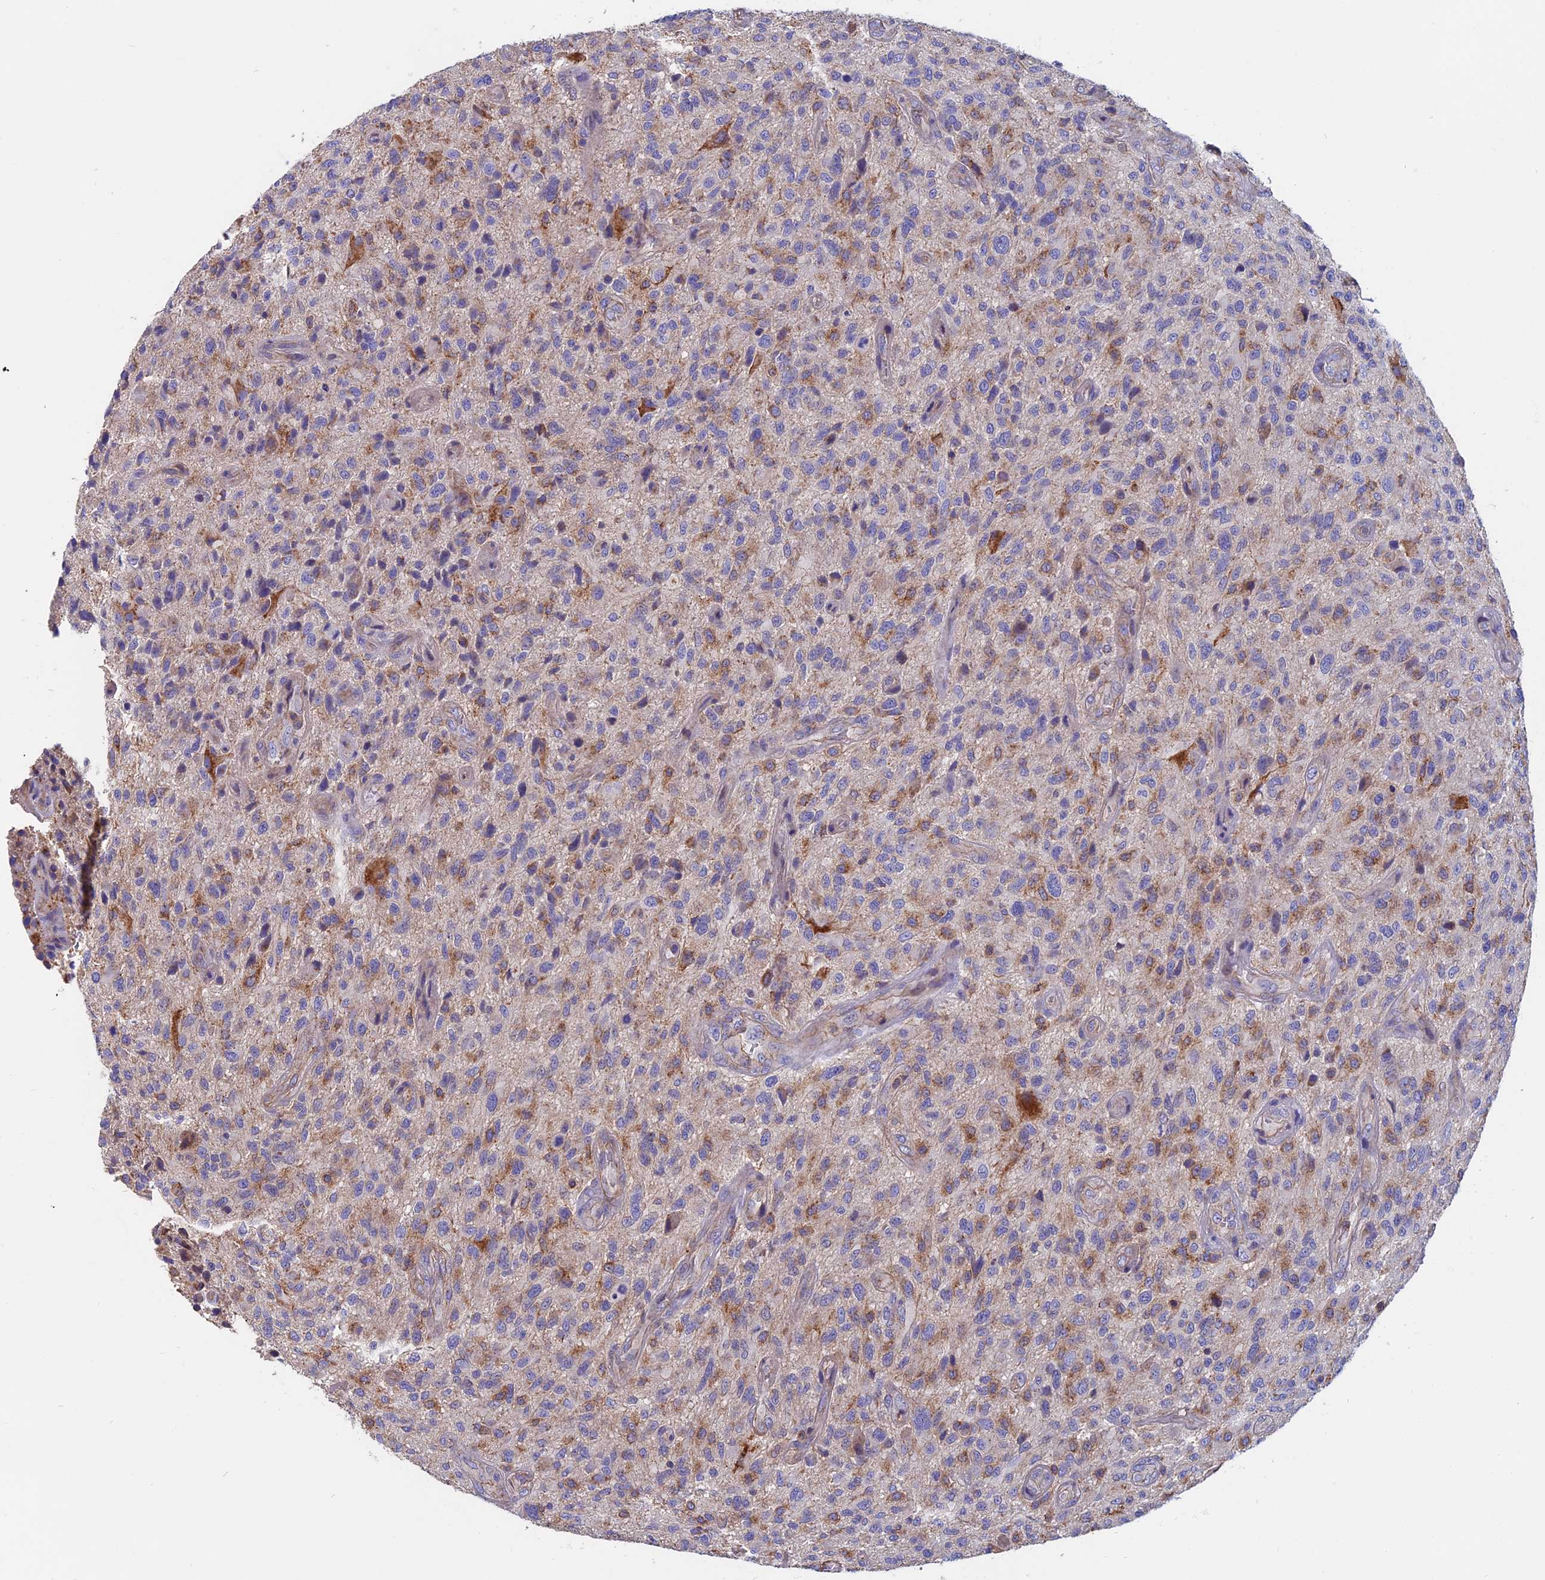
{"staining": {"intensity": "weak", "quantity": "25%-75%", "location": "cytoplasmic/membranous"}, "tissue": "glioma", "cell_type": "Tumor cells", "image_type": "cancer", "snomed": [{"axis": "morphology", "description": "Glioma, malignant, High grade"}, {"axis": "topography", "description": "Brain"}], "caption": "Protein staining of malignant glioma (high-grade) tissue demonstrates weak cytoplasmic/membranous positivity in approximately 25%-75% of tumor cells.", "gene": "HSD17B8", "patient": {"sex": "male", "age": 47}}